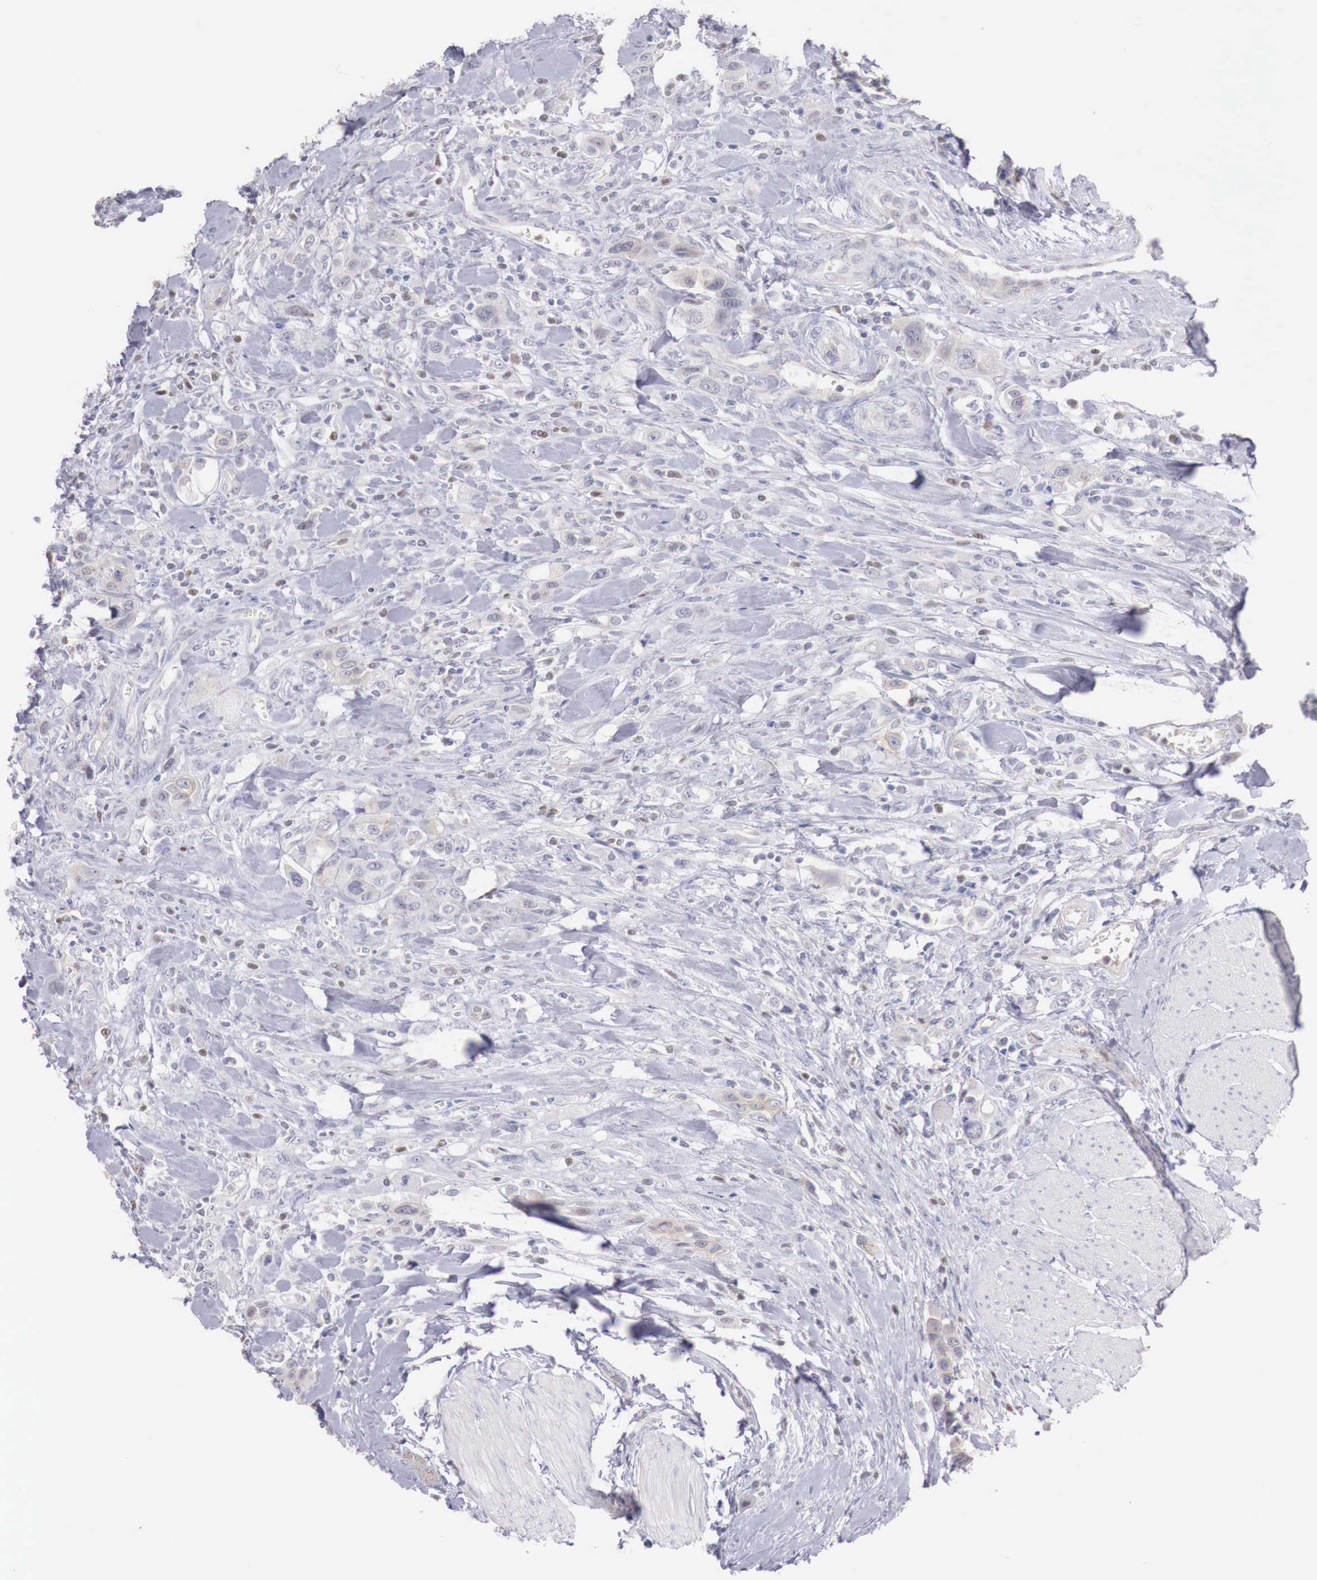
{"staining": {"intensity": "negative", "quantity": "none", "location": "none"}, "tissue": "urothelial cancer", "cell_type": "Tumor cells", "image_type": "cancer", "snomed": [{"axis": "morphology", "description": "Urothelial carcinoma, High grade"}, {"axis": "topography", "description": "Urinary bladder"}], "caption": "Immunohistochemistry (IHC) photomicrograph of urothelial carcinoma (high-grade) stained for a protein (brown), which exhibits no staining in tumor cells.", "gene": "TRIM13", "patient": {"sex": "male", "age": 50}}